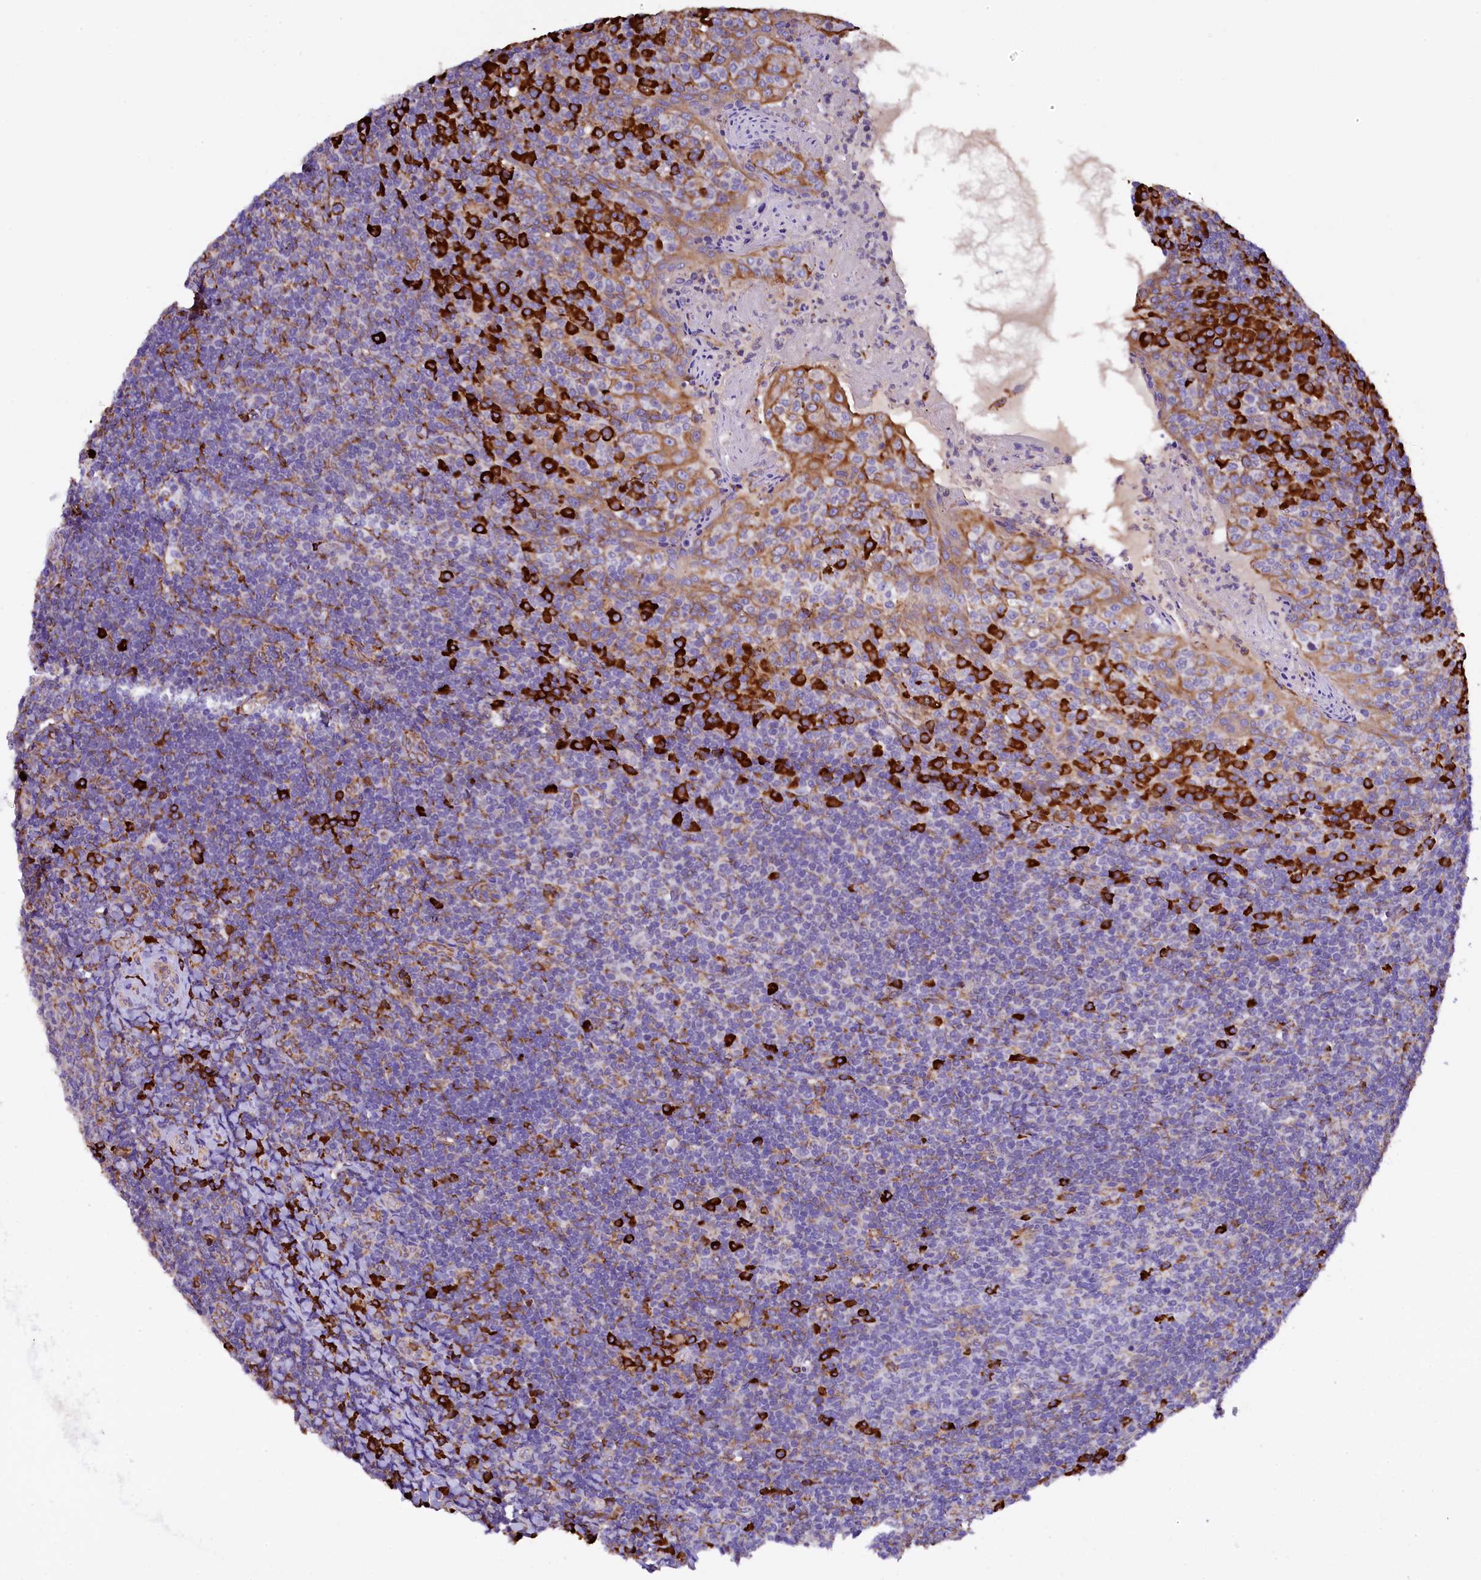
{"staining": {"intensity": "strong", "quantity": "<25%", "location": "cytoplasmic/membranous"}, "tissue": "tonsil", "cell_type": "Germinal center cells", "image_type": "normal", "snomed": [{"axis": "morphology", "description": "Normal tissue, NOS"}, {"axis": "topography", "description": "Tonsil"}], "caption": "Benign tonsil shows strong cytoplasmic/membranous expression in about <25% of germinal center cells, visualized by immunohistochemistry.", "gene": "CAPS2", "patient": {"sex": "female", "age": 10}}